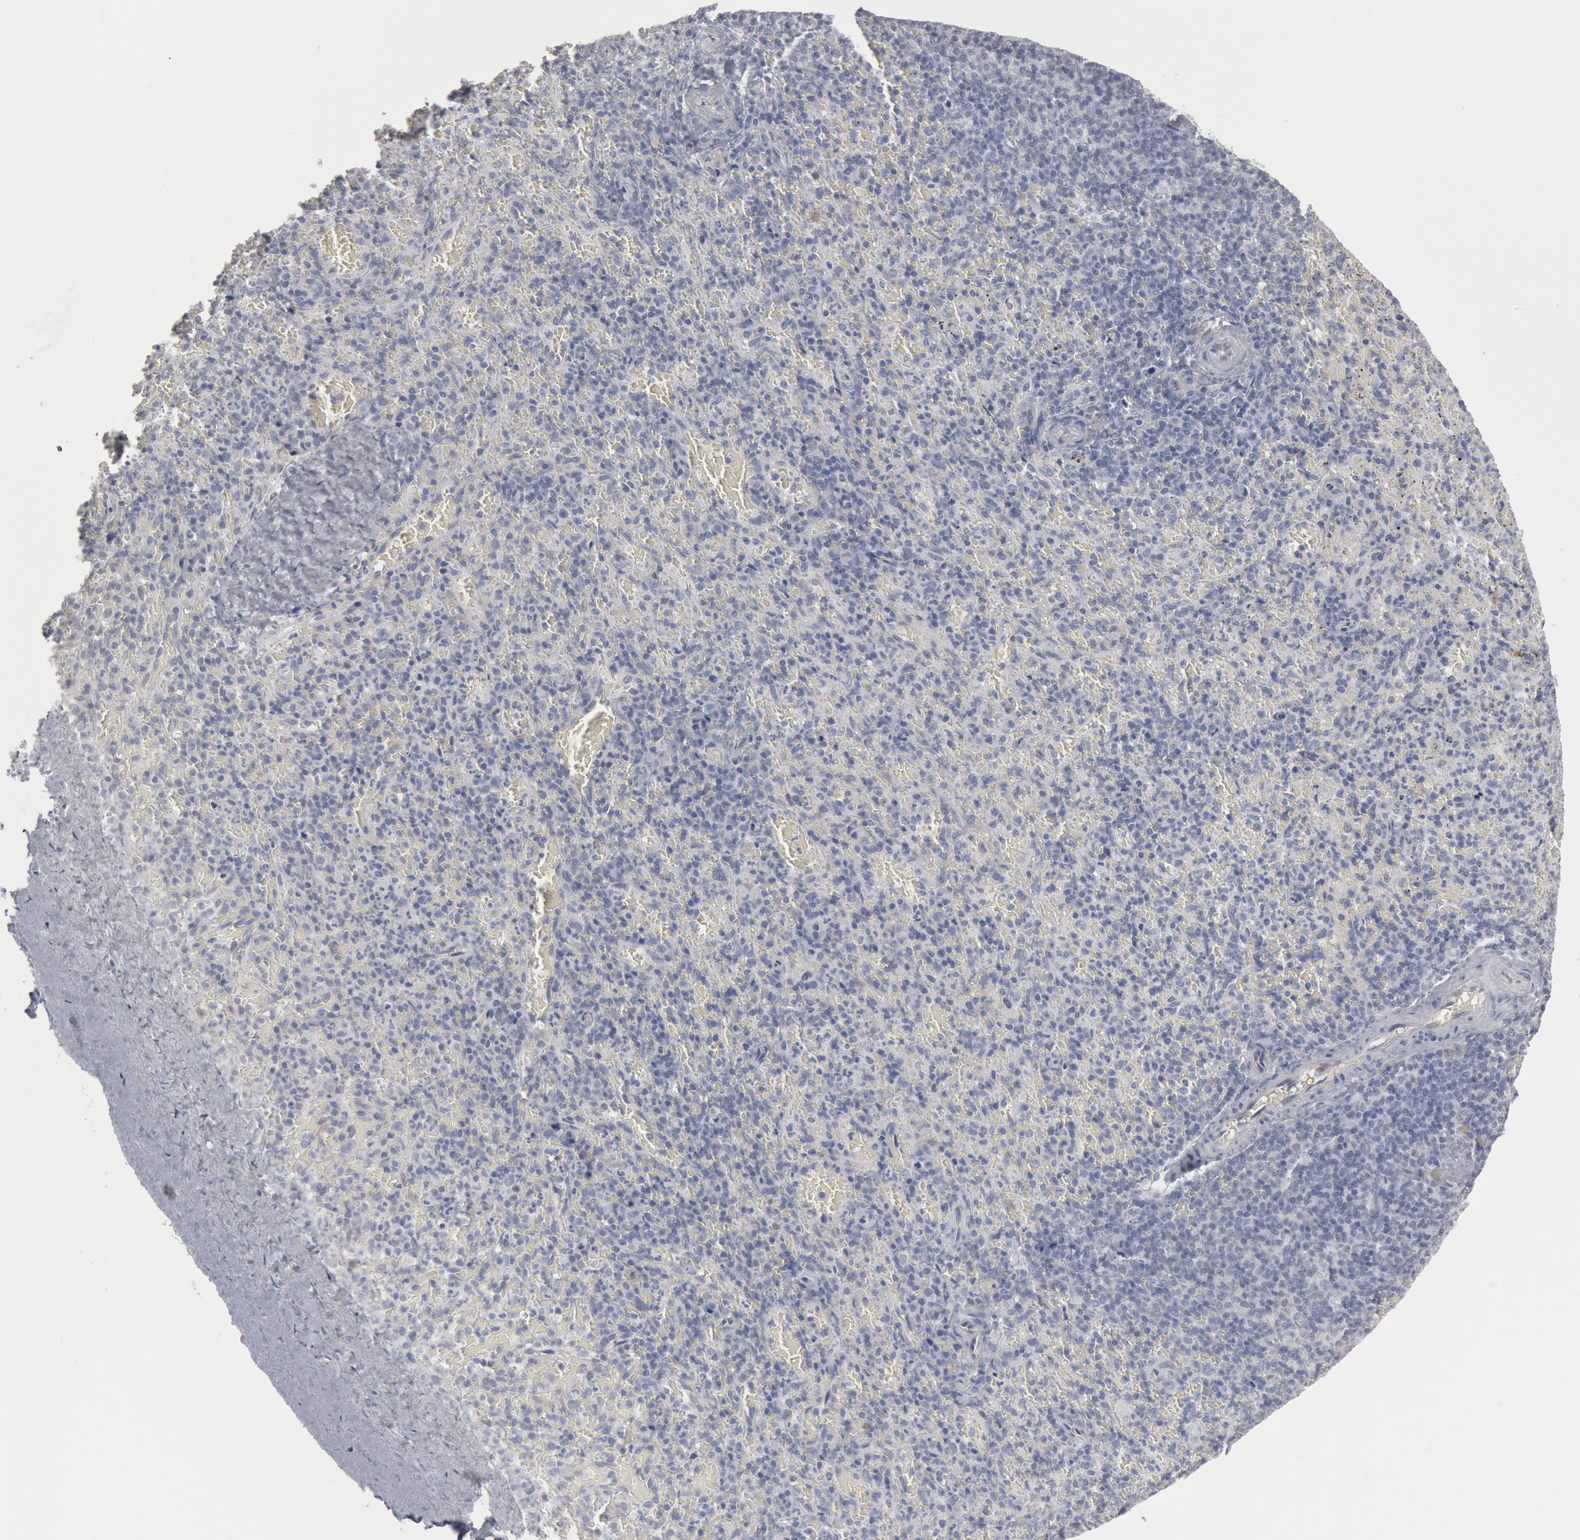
{"staining": {"intensity": "negative", "quantity": "none", "location": "none"}, "tissue": "spleen", "cell_type": "Cells in red pulp", "image_type": "normal", "snomed": [{"axis": "morphology", "description": "Normal tissue, NOS"}, {"axis": "topography", "description": "Spleen"}], "caption": "Immunohistochemical staining of benign spleen exhibits no significant expression in cells in red pulp. Brightfield microscopy of immunohistochemistry stained with DAB (brown) and hematoxylin (blue), captured at high magnification.", "gene": "DMC1", "patient": {"sex": "female", "age": 50}}